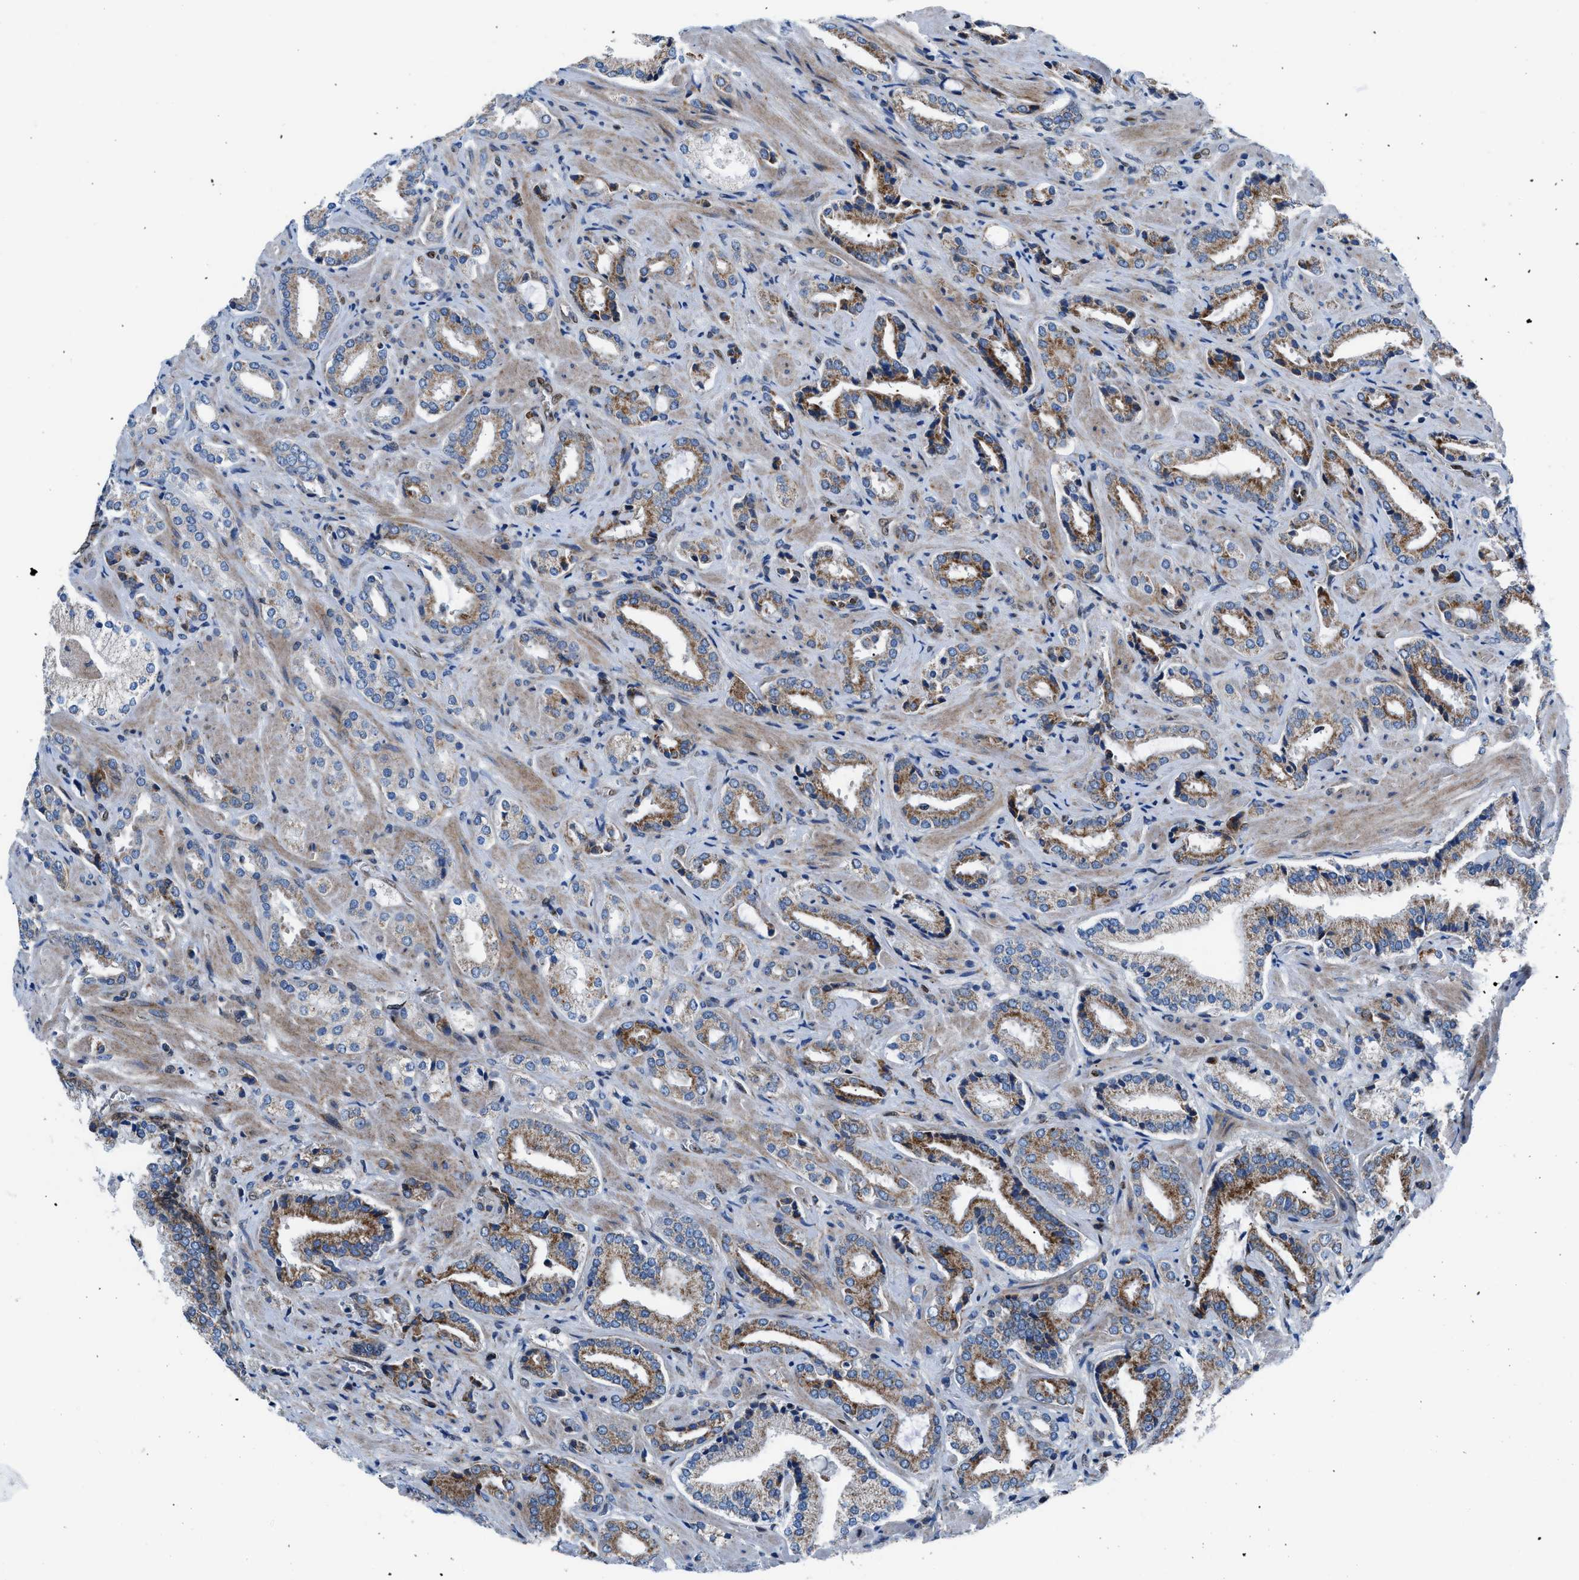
{"staining": {"intensity": "moderate", "quantity": "25%-75%", "location": "cytoplasmic/membranous"}, "tissue": "prostate cancer", "cell_type": "Tumor cells", "image_type": "cancer", "snomed": [{"axis": "morphology", "description": "Adenocarcinoma, High grade"}, {"axis": "topography", "description": "Prostate"}], "caption": "Immunohistochemical staining of human prostate cancer (high-grade adenocarcinoma) reveals medium levels of moderate cytoplasmic/membranous protein expression in approximately 25%-75% of tumor cells.", "gene": "LMO2", "patient": {"sex": "male", "age": 64}}